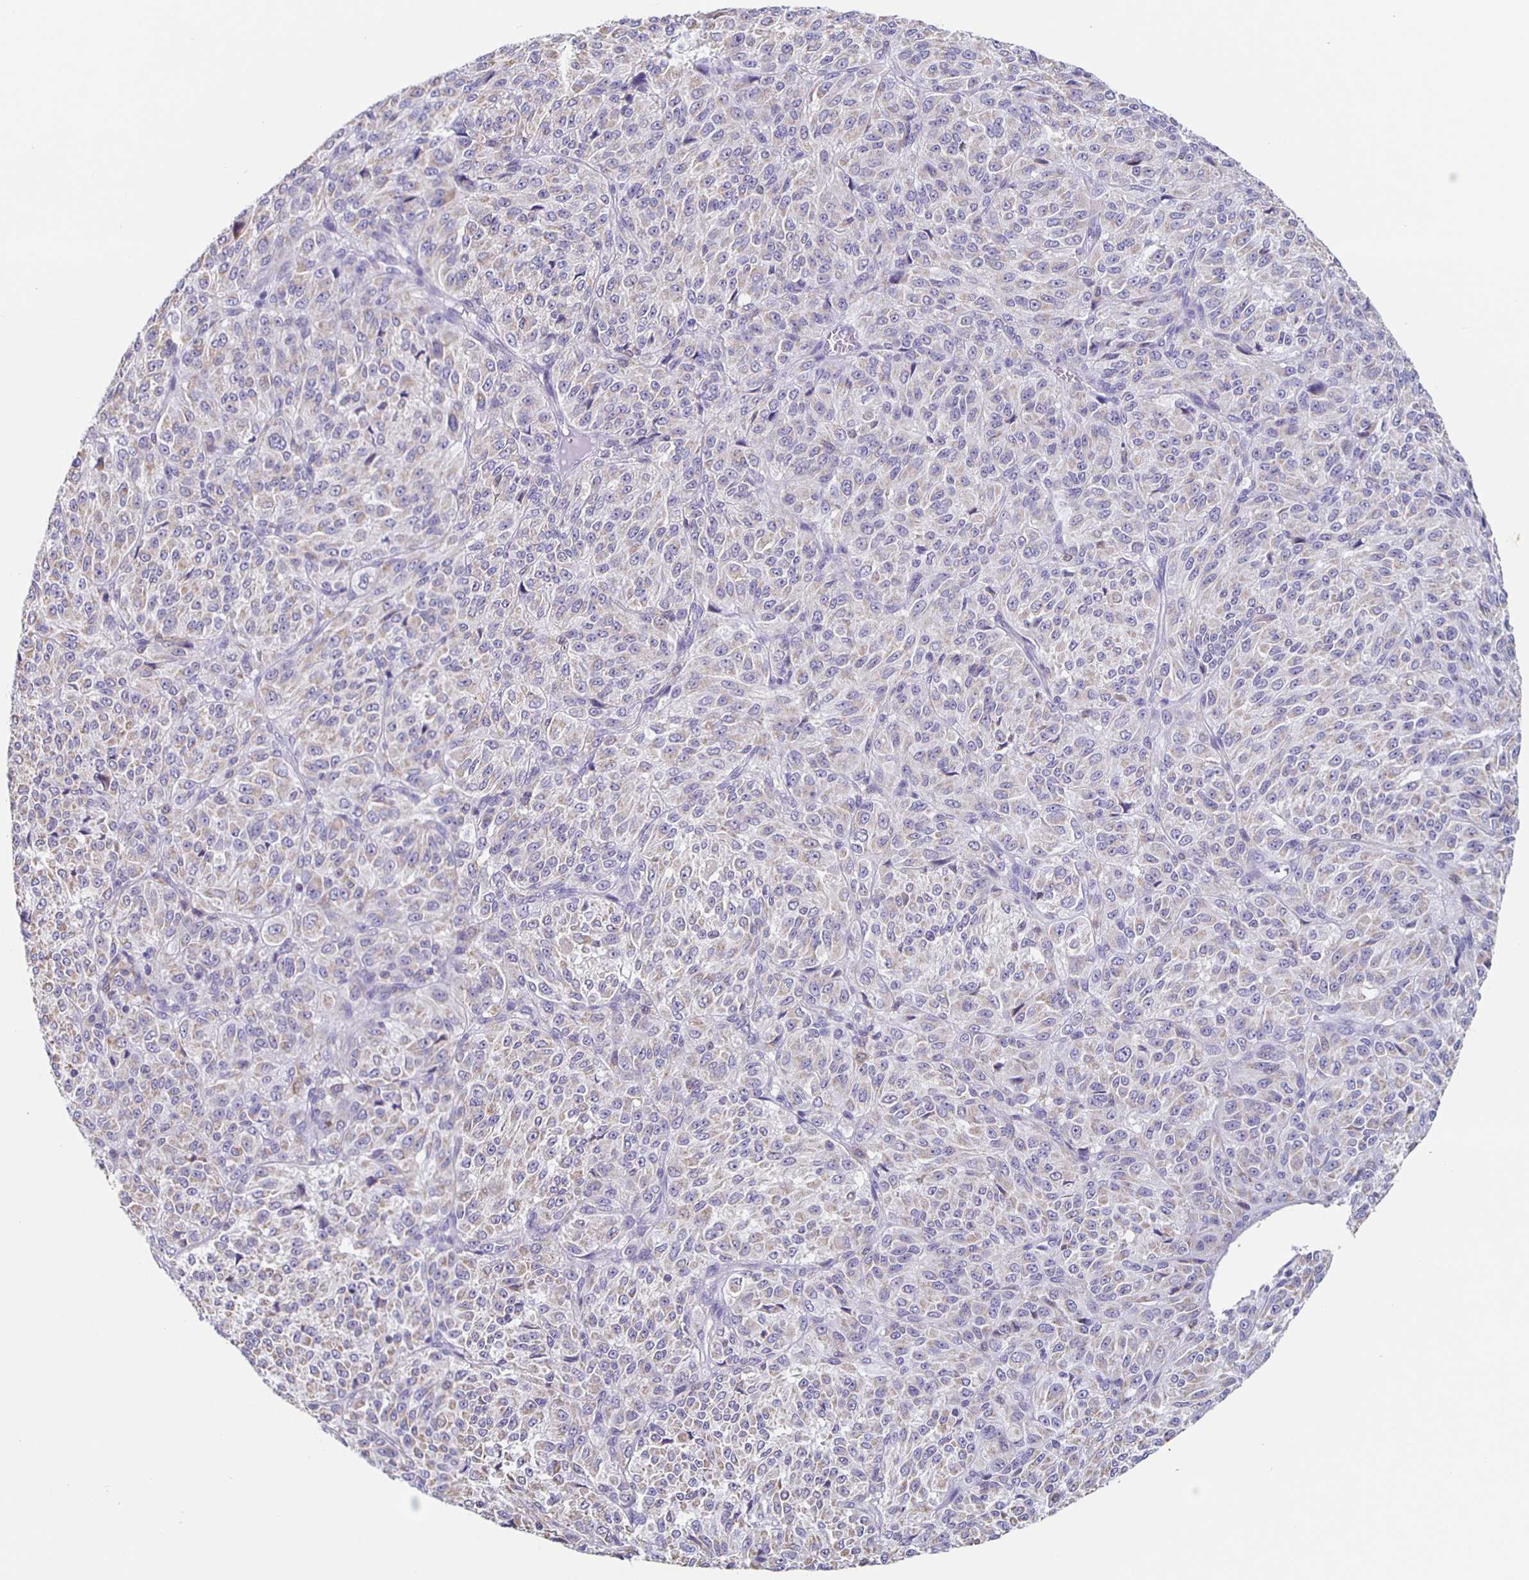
{"staining": {"intensity": "weak", "quantity": "<25%", "location": "cytoplasmic/membranous"}, "tissue": "melanoma", "cell_type": "Tumor cells", "image_type": "cancer", "snomed": [{"axis": "morphology", "description": "Malignant melanoma, Metastatic site"}, {"axis": "topography", "description": "Brain"}], "caption": "Immunohistochemistry of melanoma exhibits no staining in tumor cells.", "gene": "TPPP", "patient": {"sex": "female", "age": 56}}